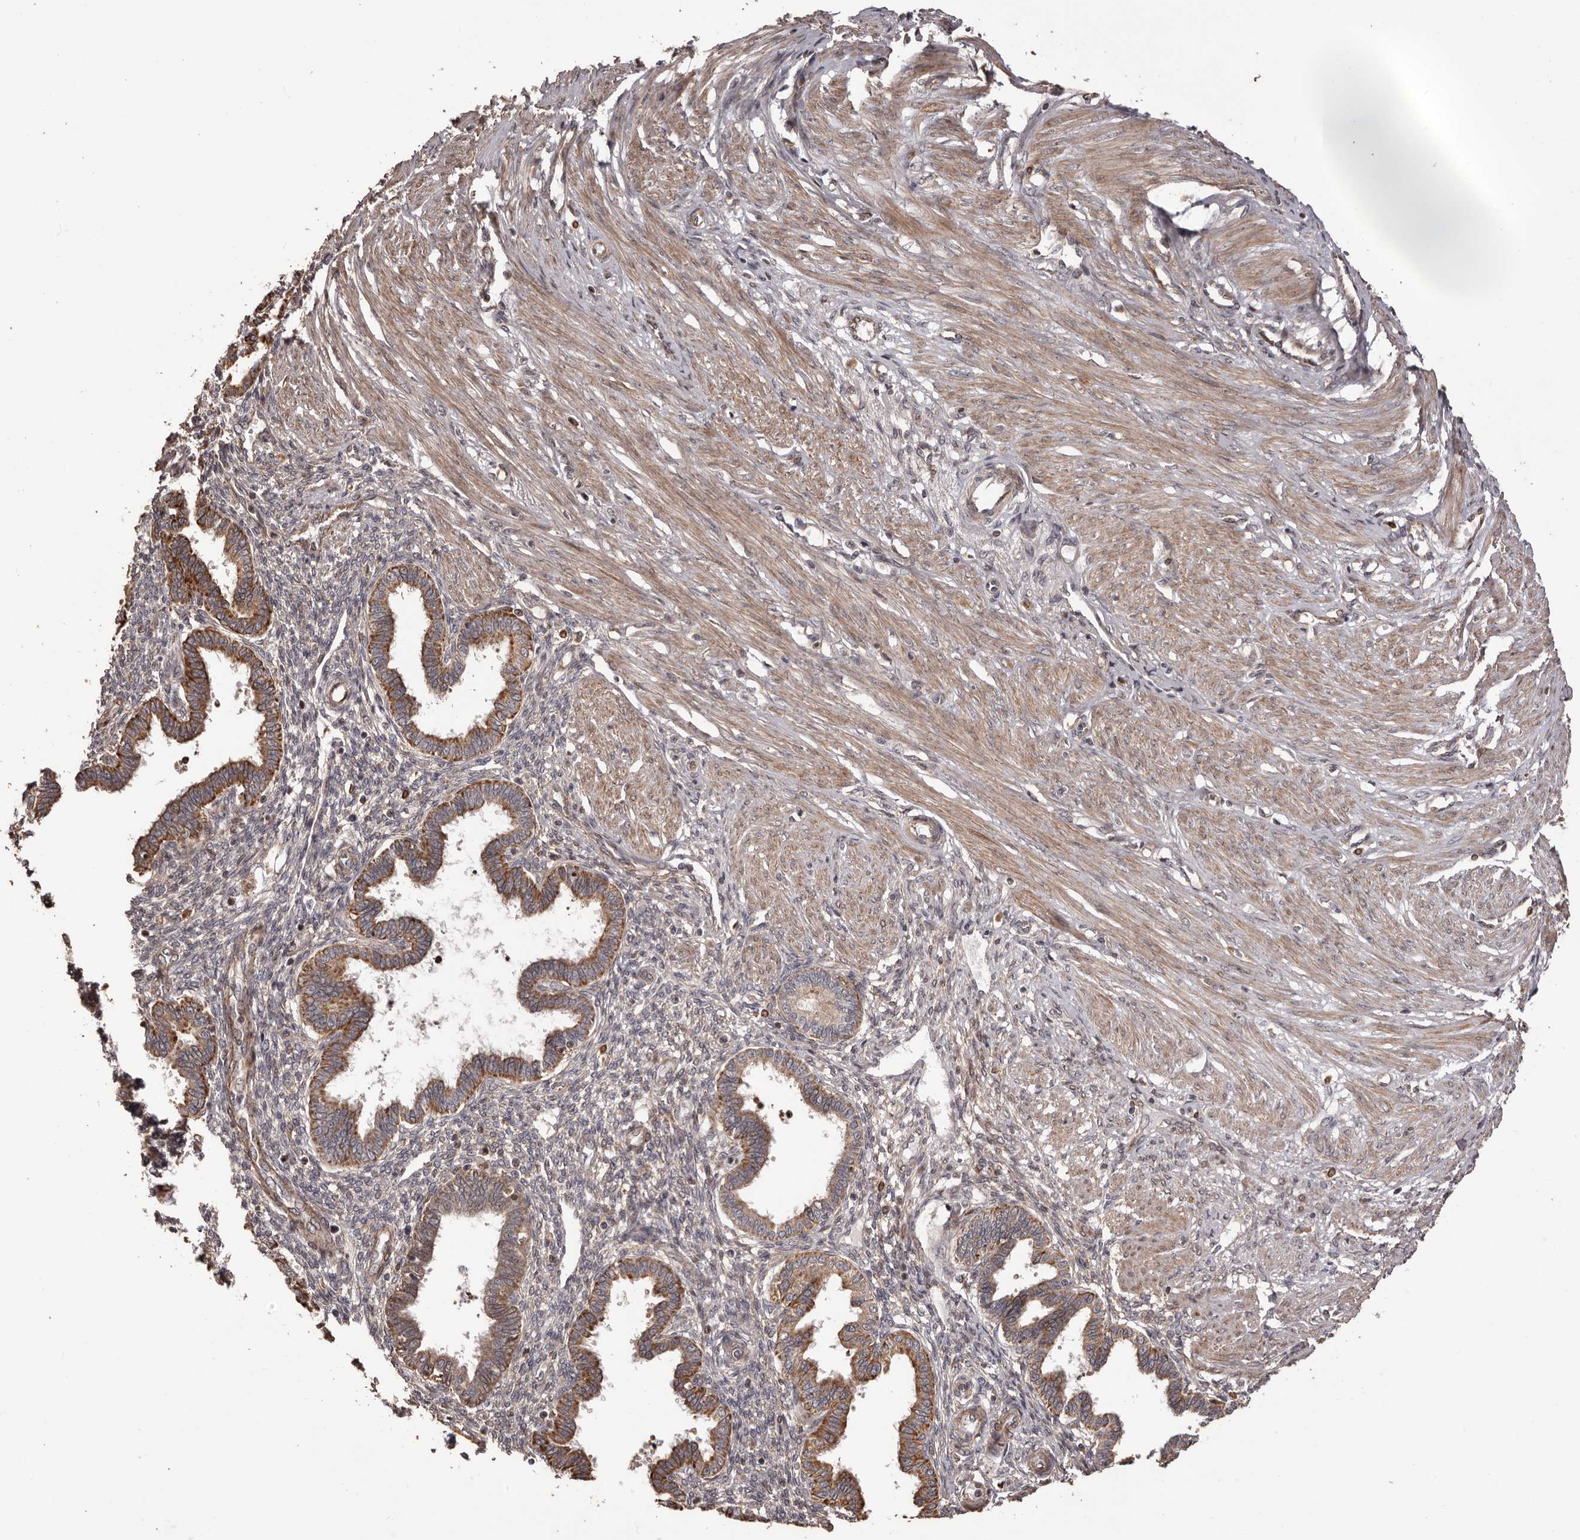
{"staining": {"intensity": "moderate", "quantity": "<25%", "location": "cytoplasmic/membranous"}, "tissue": "endometrium", "cell_type": "Cells in endometrial stroma", "image_type": "normal", "snomed": [{"axis": "morphology", "description": "Normal tissue, NOS"}, {"axis": "topography", "description": "Endometrium"}], "caption": "Protein expression by immunohistochemistry displays moderate cytoplasmic/membranous staining in approximately <25% of cells in endometrial stroma in normal endometrium. Using DAB (3,3'-diaminobenzidine) (brown) and hematoxylin (blue) stains, captured at high magnification using brightfield microscopy.", "gene": "ZCCHC7", "patient": {"sex": "female", "age": 33}}